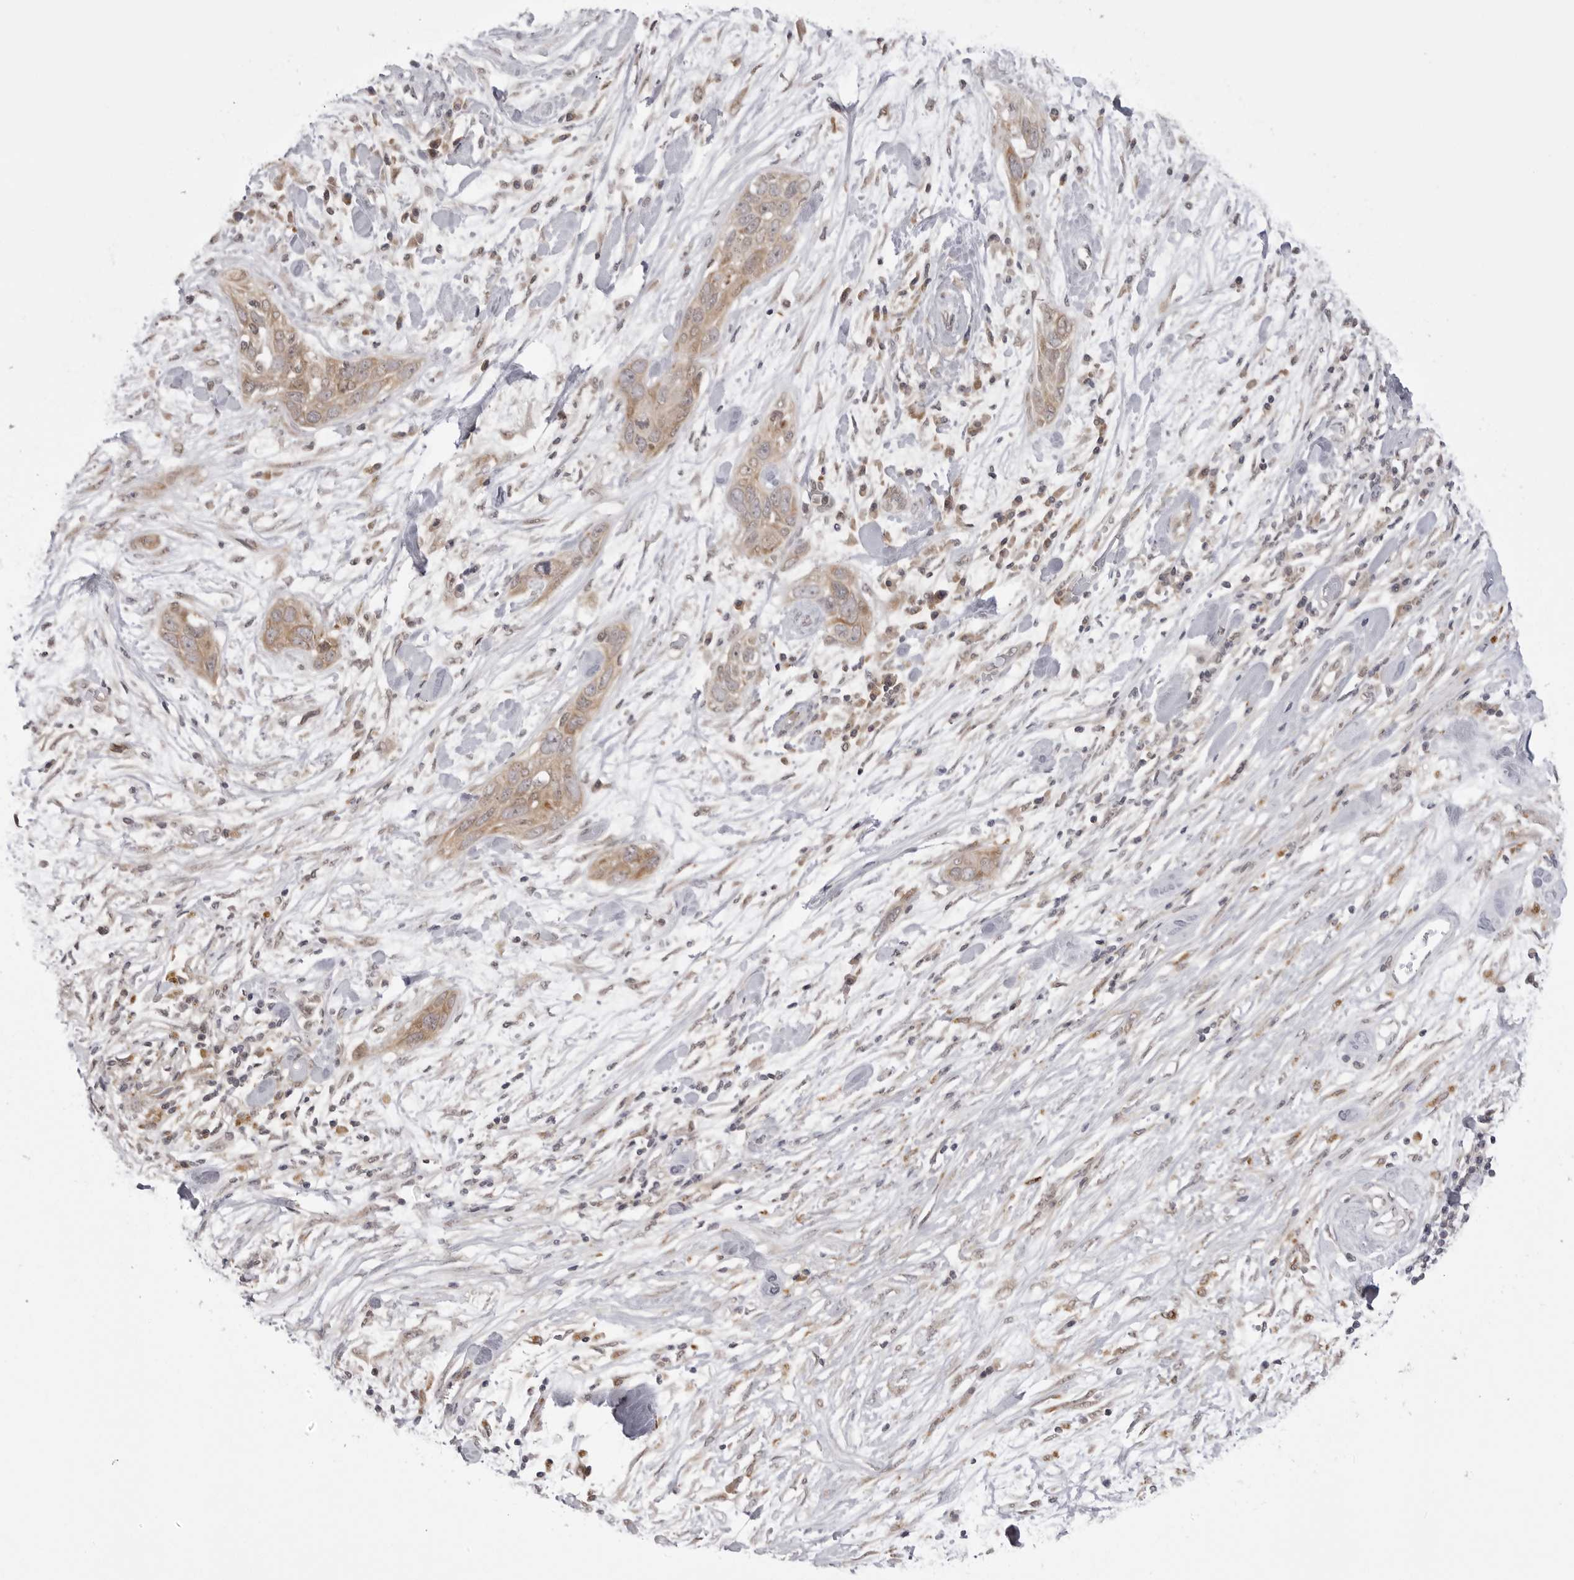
{"staining": {"intensity": "weak", "quantity": ">75%", "location": "cytoplasmic/membranous"}, "tissue": "pancreatic cancer", "cell_type": "Tumor cells", "image_type": "cancer", "snomed": [{"axis": "morphology", "description": "Adenocarcinoma, NOS"}, {"axis": "topography", "description": "Pancreas"}], "caption": "About >75% of tumor cells in pancreatic cancer show weak cytoplasmic/membranous protein expression as visualized by brown immunohistochemical staining.", "gene": "PTK2B", "patient": {"sex": "female", "age": 60}}